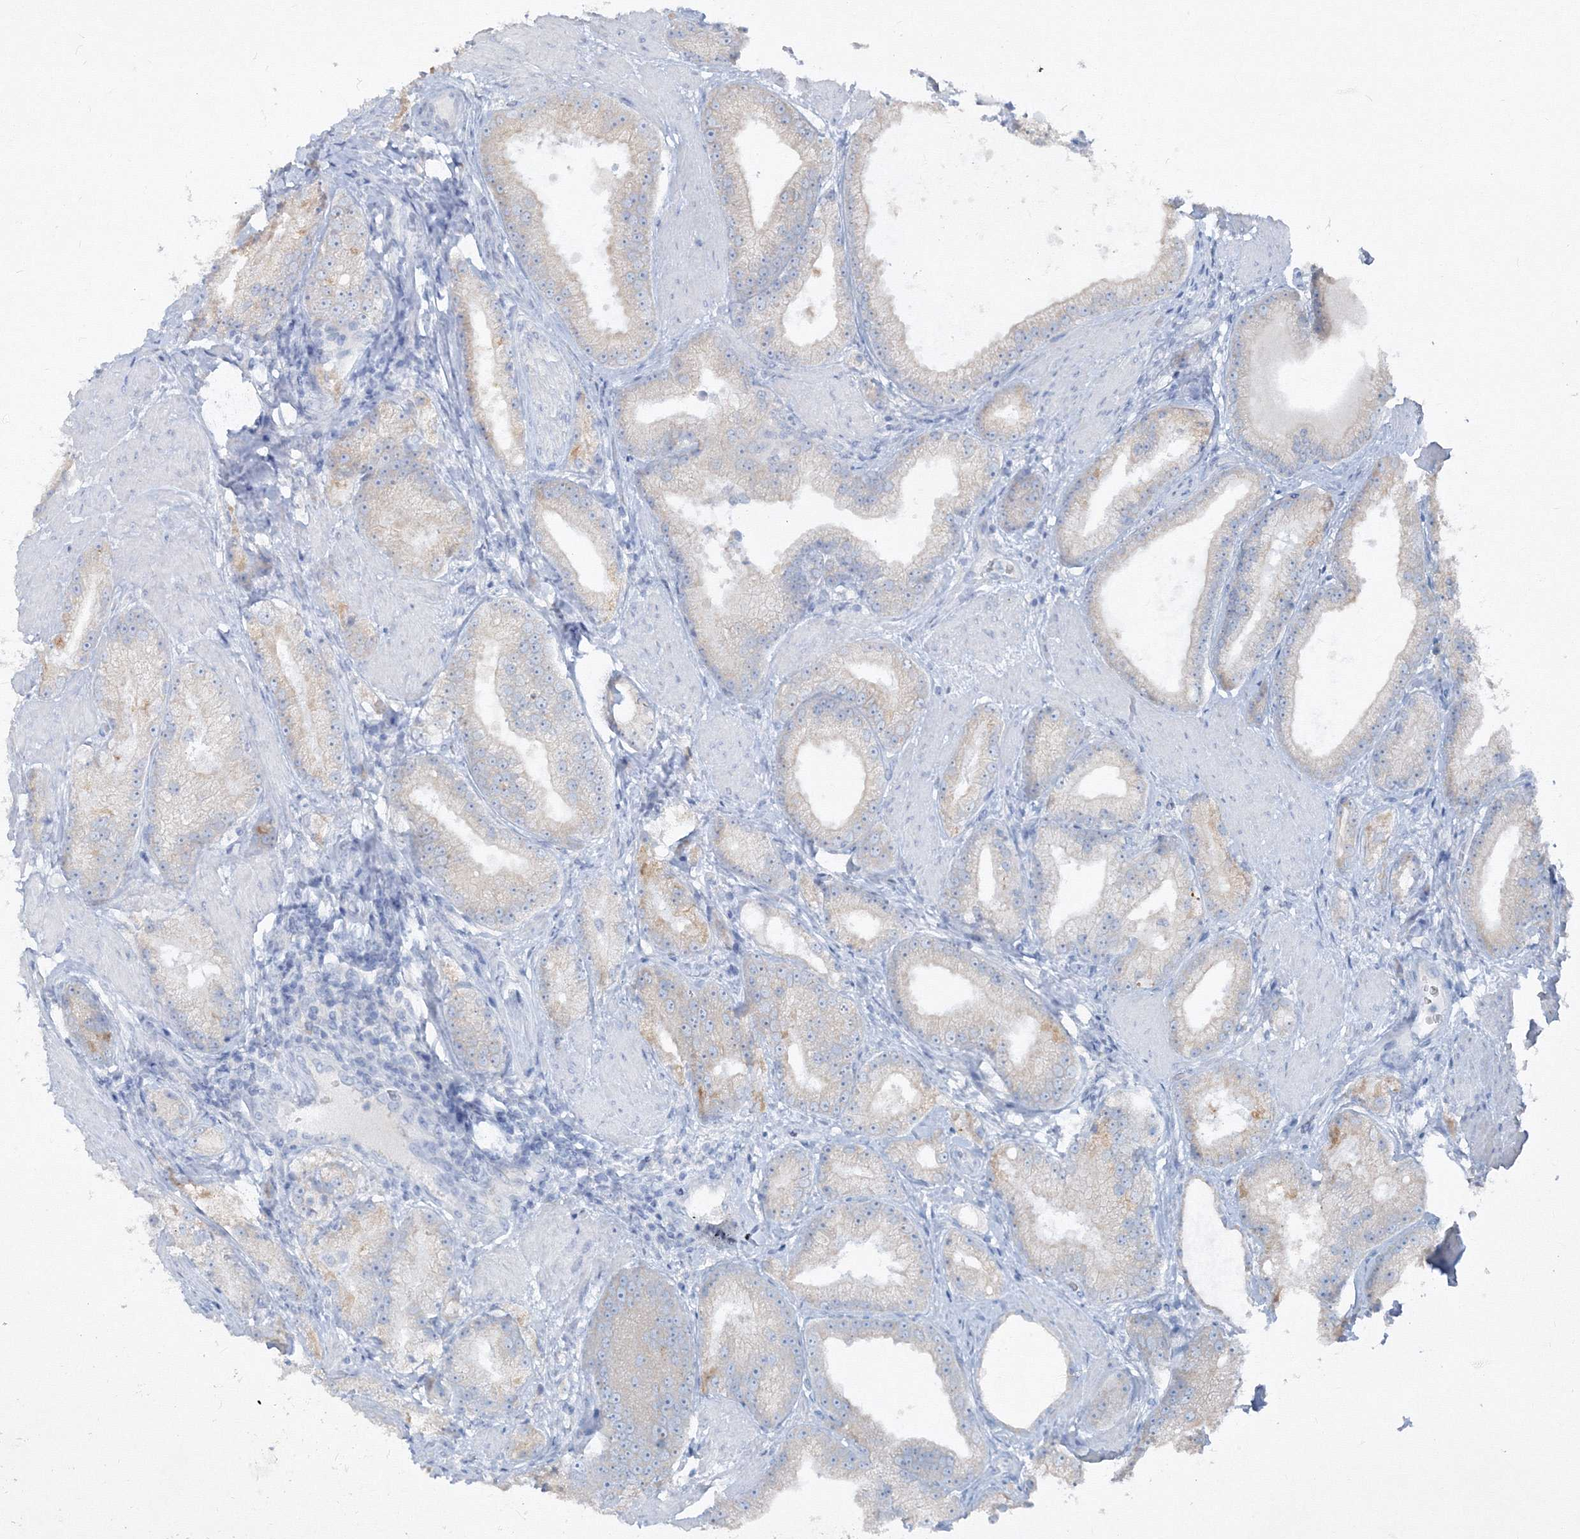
{"staining": {"intensity": "negative", "quantity": "none", "location": "none"}, "tissue": "prostate cancer", "cell_type": "Tumor cells", "image_type": "cancer", "snomed": [{"axis": "morphology", "description": "Adenocarcinoma, Low grade"}, {"axis": "topography", "description": "Prostate"}], "caption": "Human prostate adenocarcinoma (low-grade) stained for a protein using immunohistochemistry (IHC) displays no expression in tumor cells.", "gene": "IFNAR1", "patient": {"sex": "male", "age": 67}}